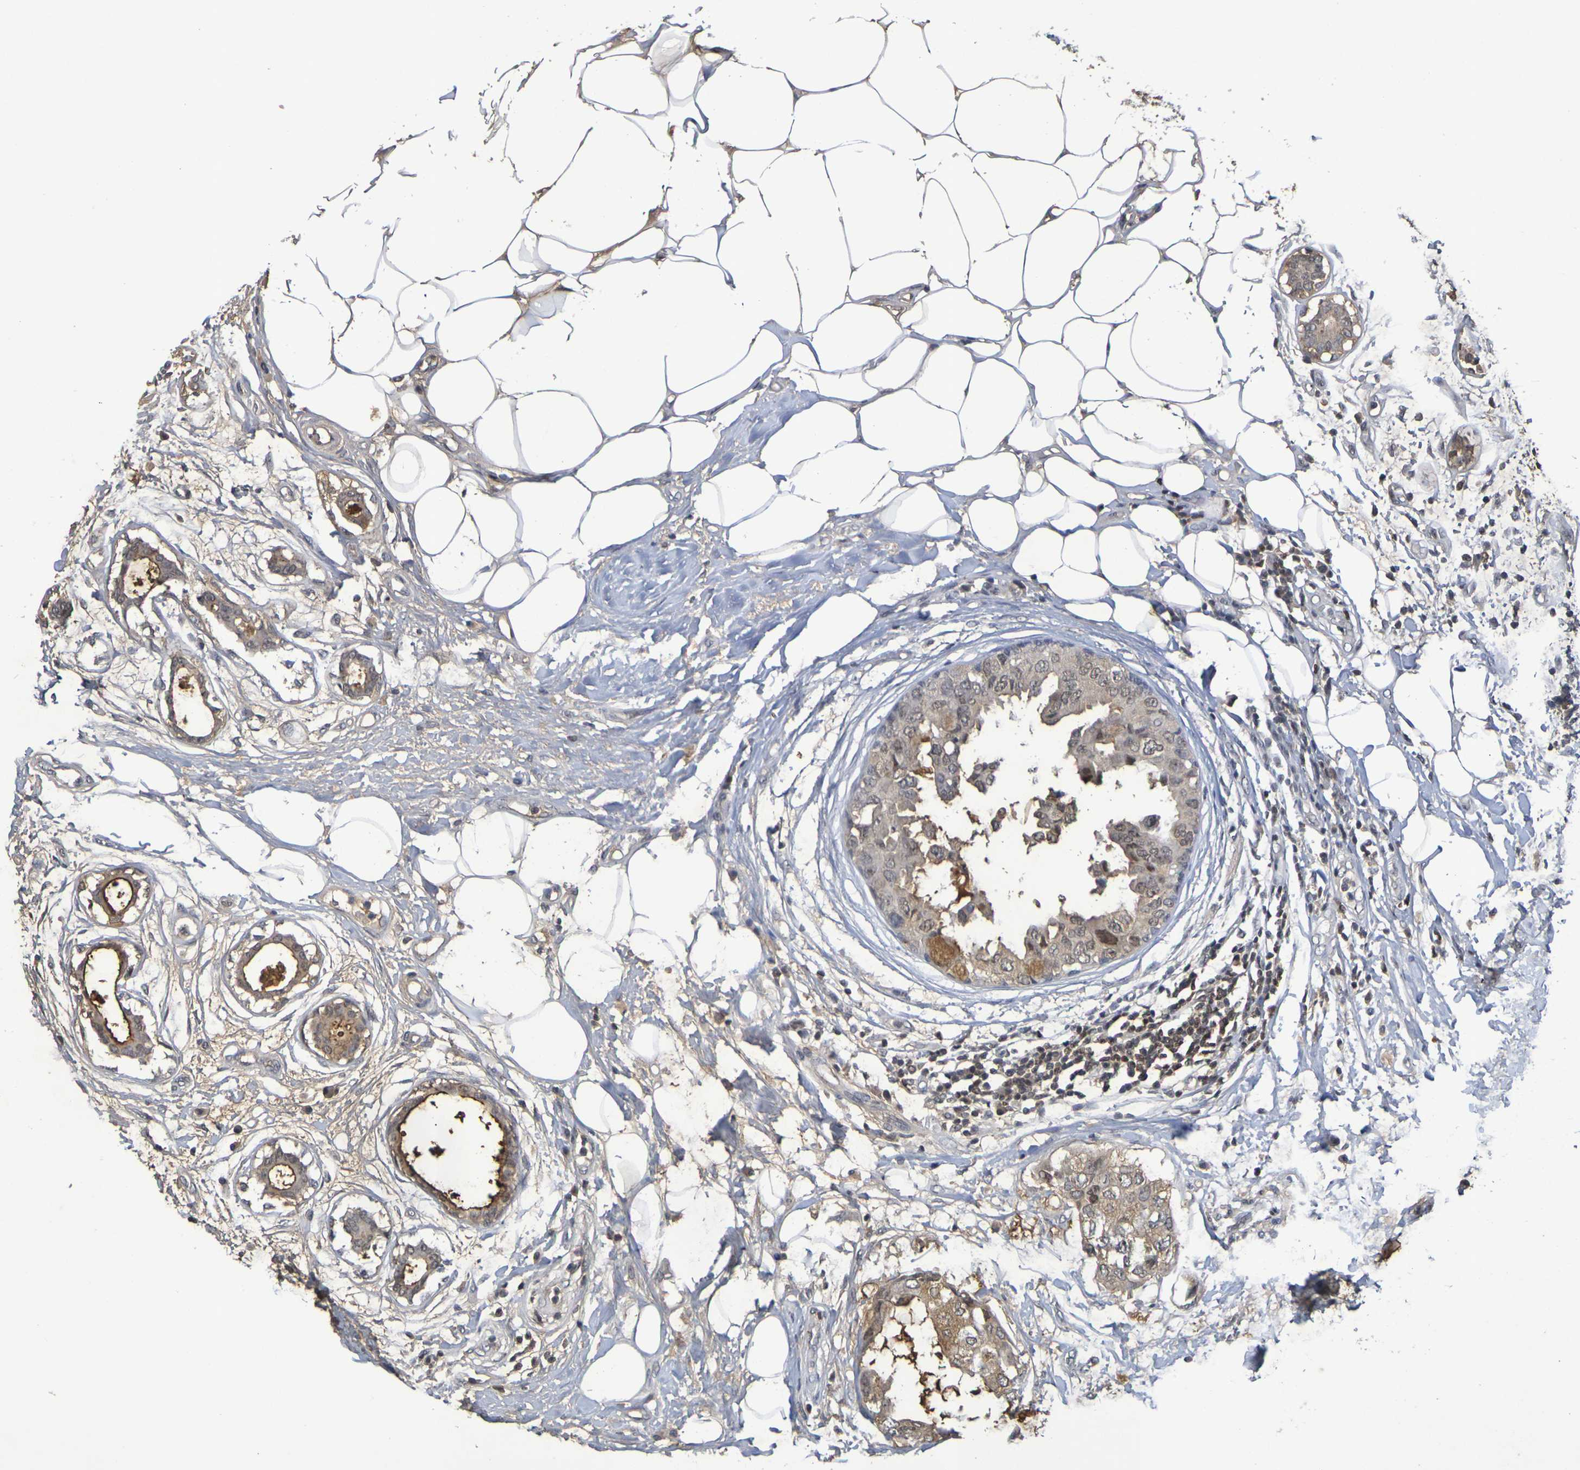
{"staining": {"intensity": "moderate", "quantity": ">75%", "location": "cytoplasmic/membranous,nuclear"}, "tissue": "breast cancer", "cell_type": "Tumor cells", "image_type": "cancer", "snomed": [{"axis": "morphology", "description": "Duct carcinoma"}, {"axis": "topography", "description": "Breast"}], "caption": "Immunohistochemistry (IHC) of invasive ductal carcinoma (breast) exhibits medium levels of moderate cytoplasmic/membranous and nuclear expression in about >75% of tumor cells.", "gene": "TERF2", "patient": {"sex": "female", "age": 40}}